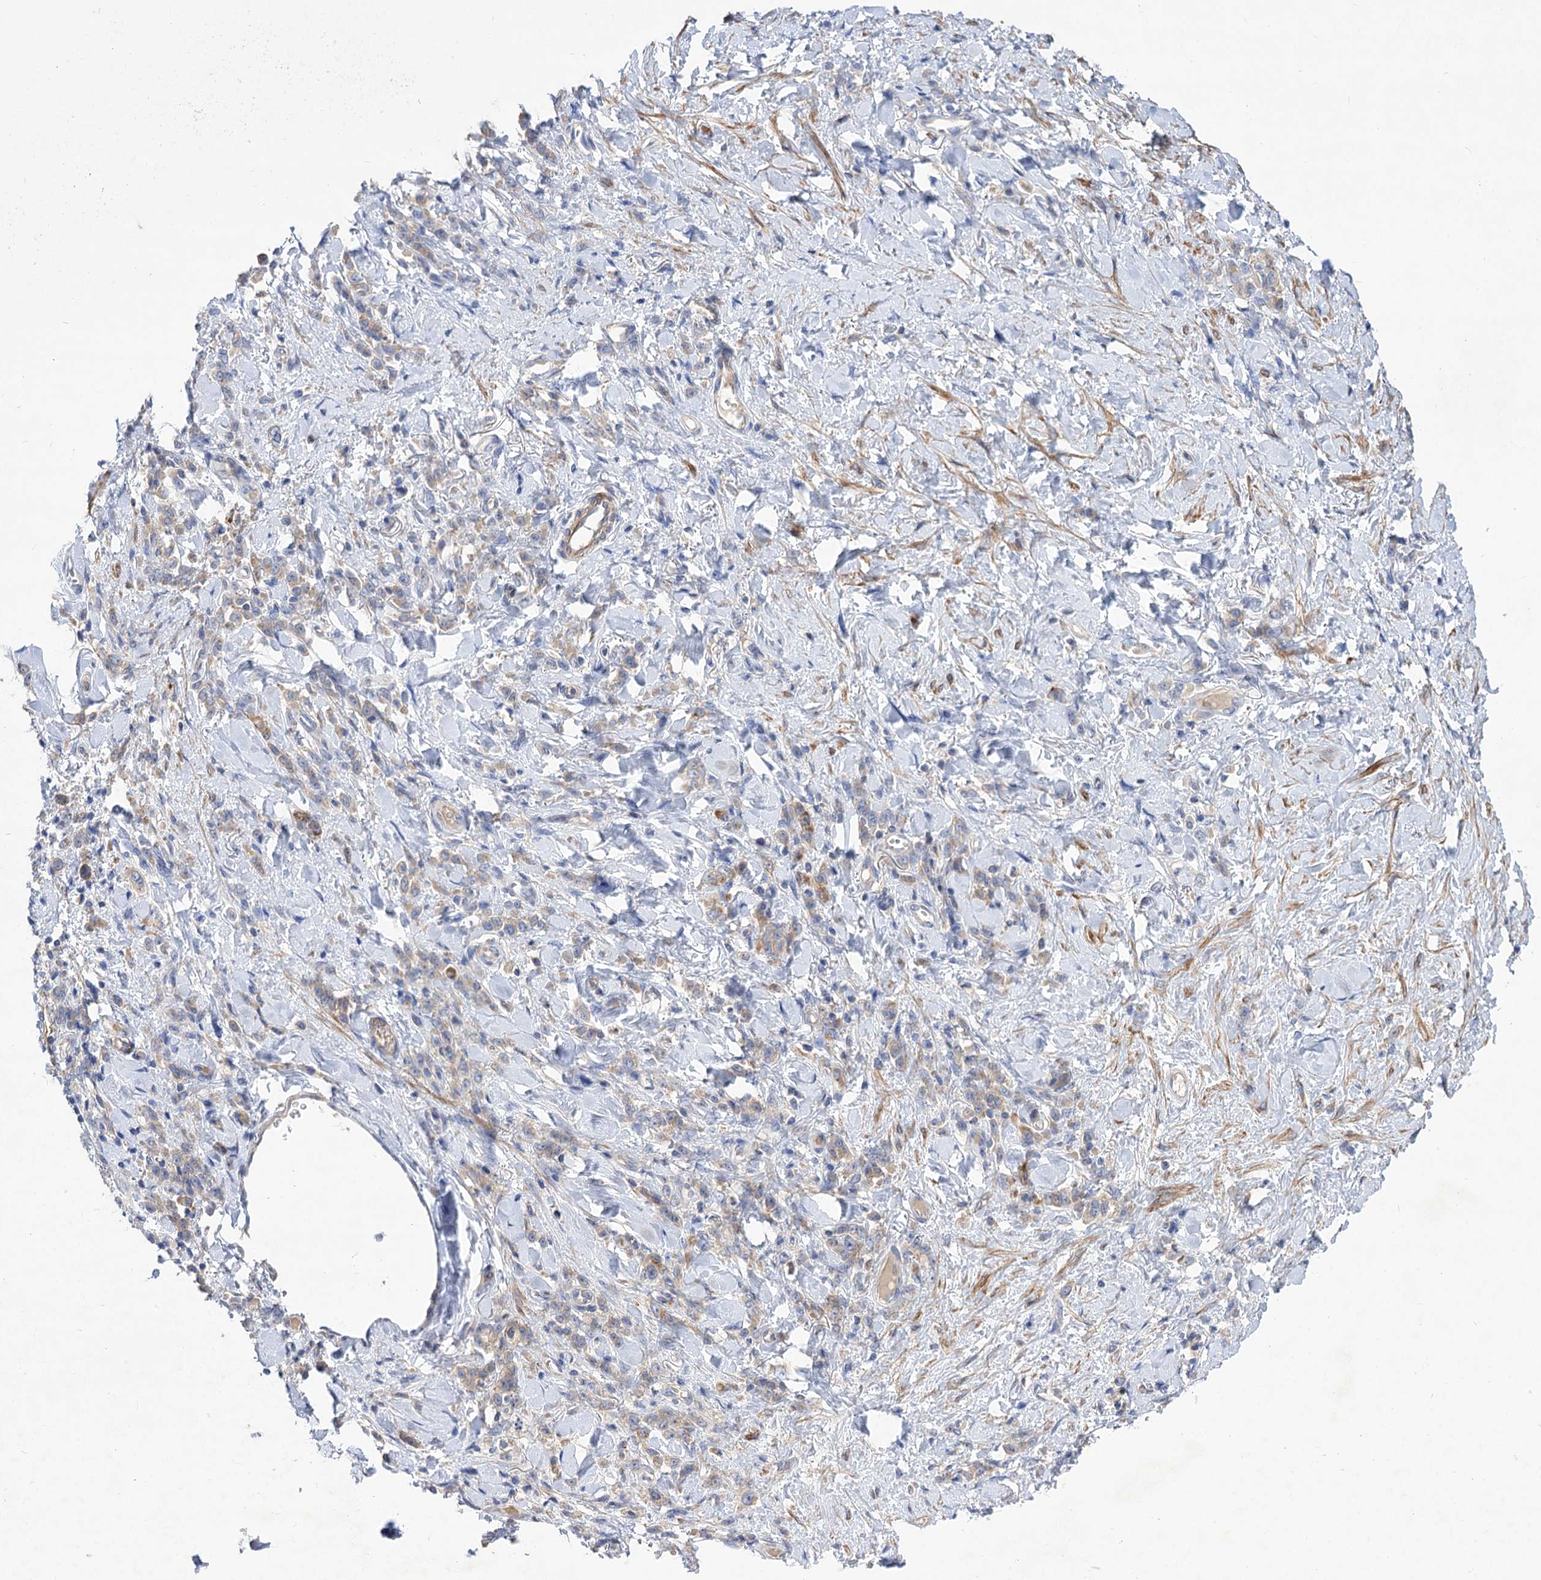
{"staining": {"intensity": "weak", "quantity": "25%-75%", "location": "cytoplasmic/membranous"}, "tissue": "stomach cancer", "cell_type": "Tumor cells", "image_type": "cancer", "snomed": [{"axis": "morphology", "description": "Normal tissue, NOS"}, {"axis": "morphology", "description": "Adenocarcinoma, NOS"}, {"axis": "topography", "description": "Stomach"}], "caption": "Protein staining demonstrates weak cytoplasmic/membranous positivity in approximately 25%-75% of tumor cells in adenocarcinoma (stomach).", "gene": "NUDCD2", "patient": {"sex": "male", "age": 82}}